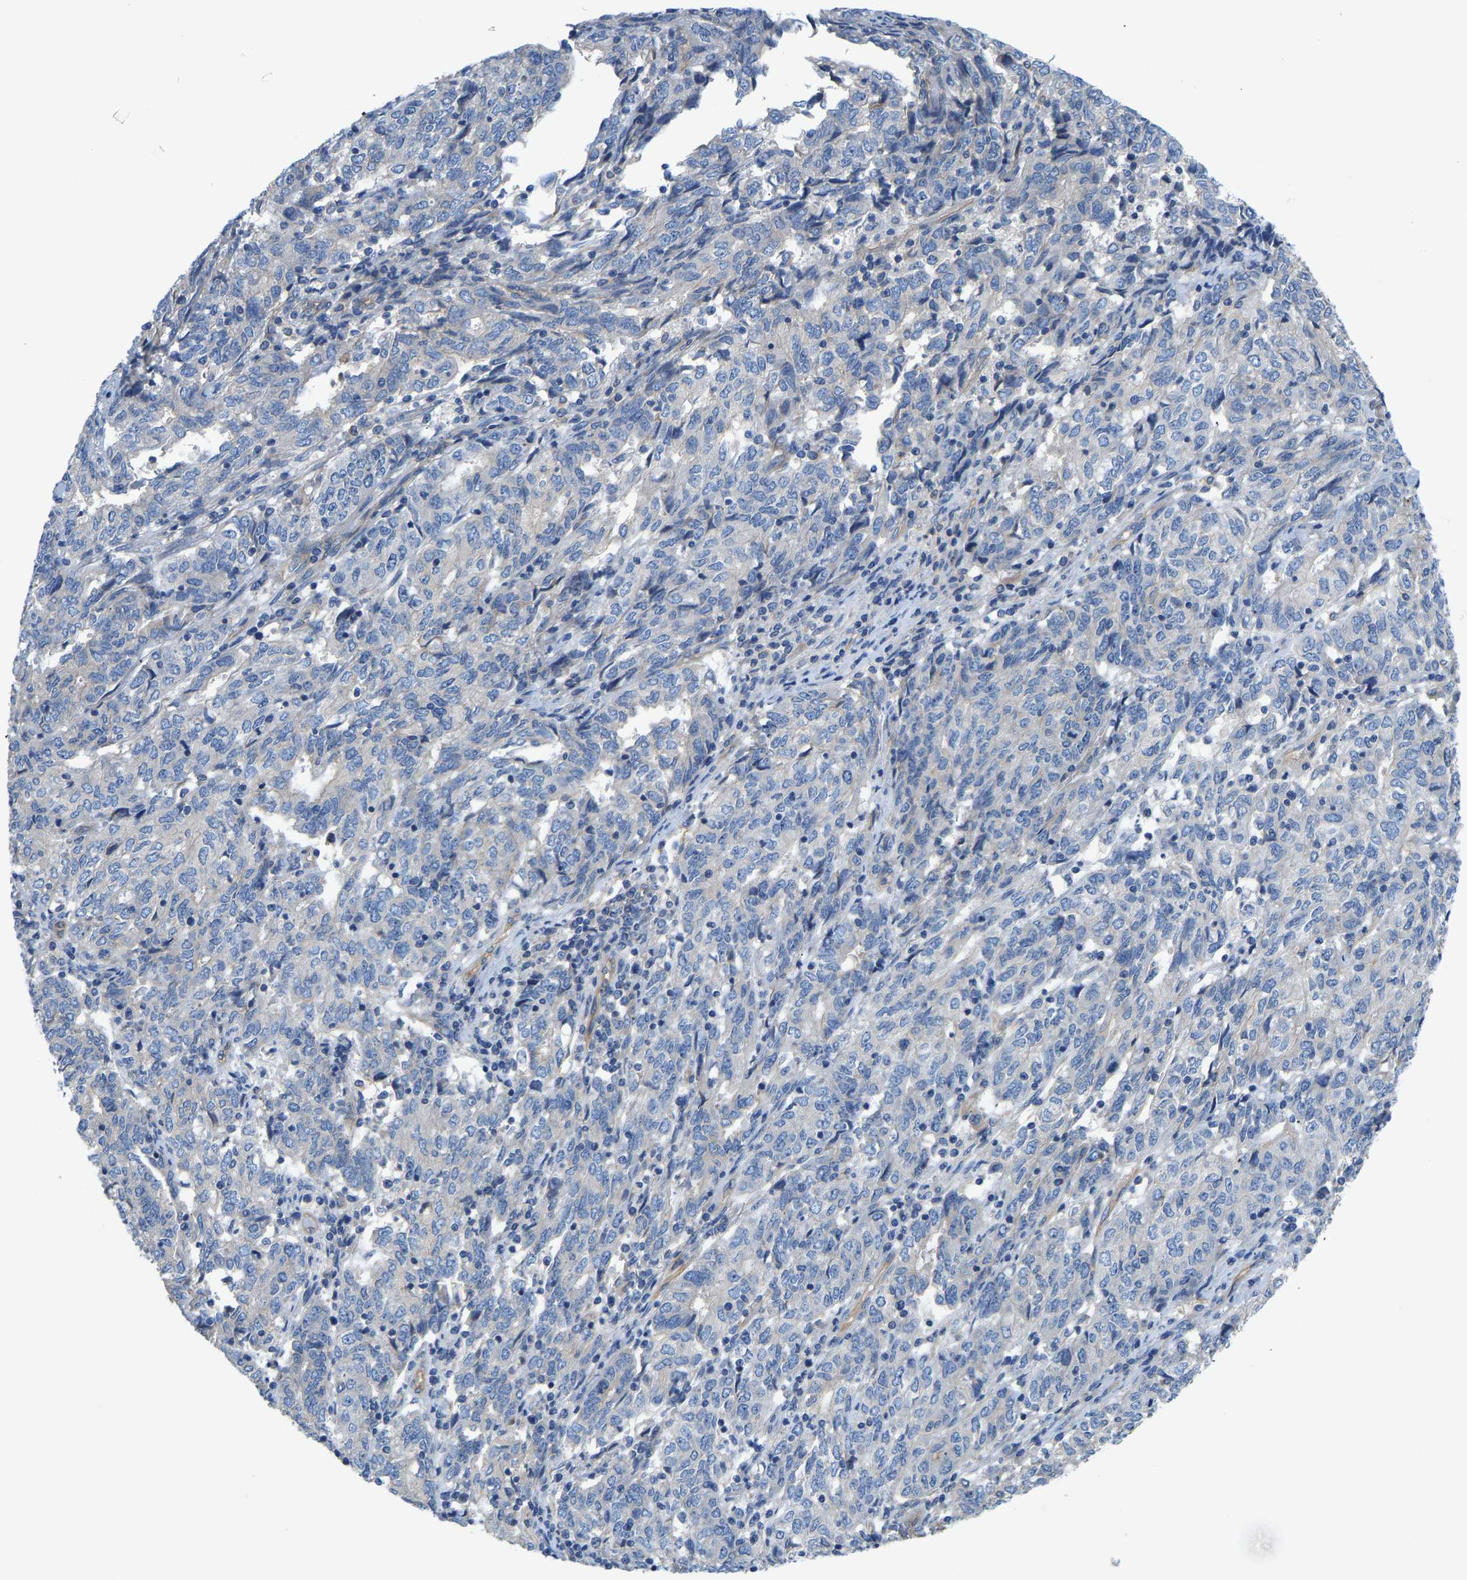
{"staining": {"intensity": "negative", "quantity": "none", "location": "none"}, "tissue": "endometrial cancer", "cell_type": "Tumor cells", "image_type": "cancer", "snomed": [{"axis": "morphology", "description": "Adenocarcinoma, NOS"}, {"axis": "topography", "description": "Endometrium"}], "caption": "A high-resolution micrograph shows IHC staining of endometrial cancer, which shows no significant expression in tumor cells. (DAB immunohistochemistry (IHC), high magnification).", "gene": "CHAD", "patient": {"sex": "female", "age": 80}}